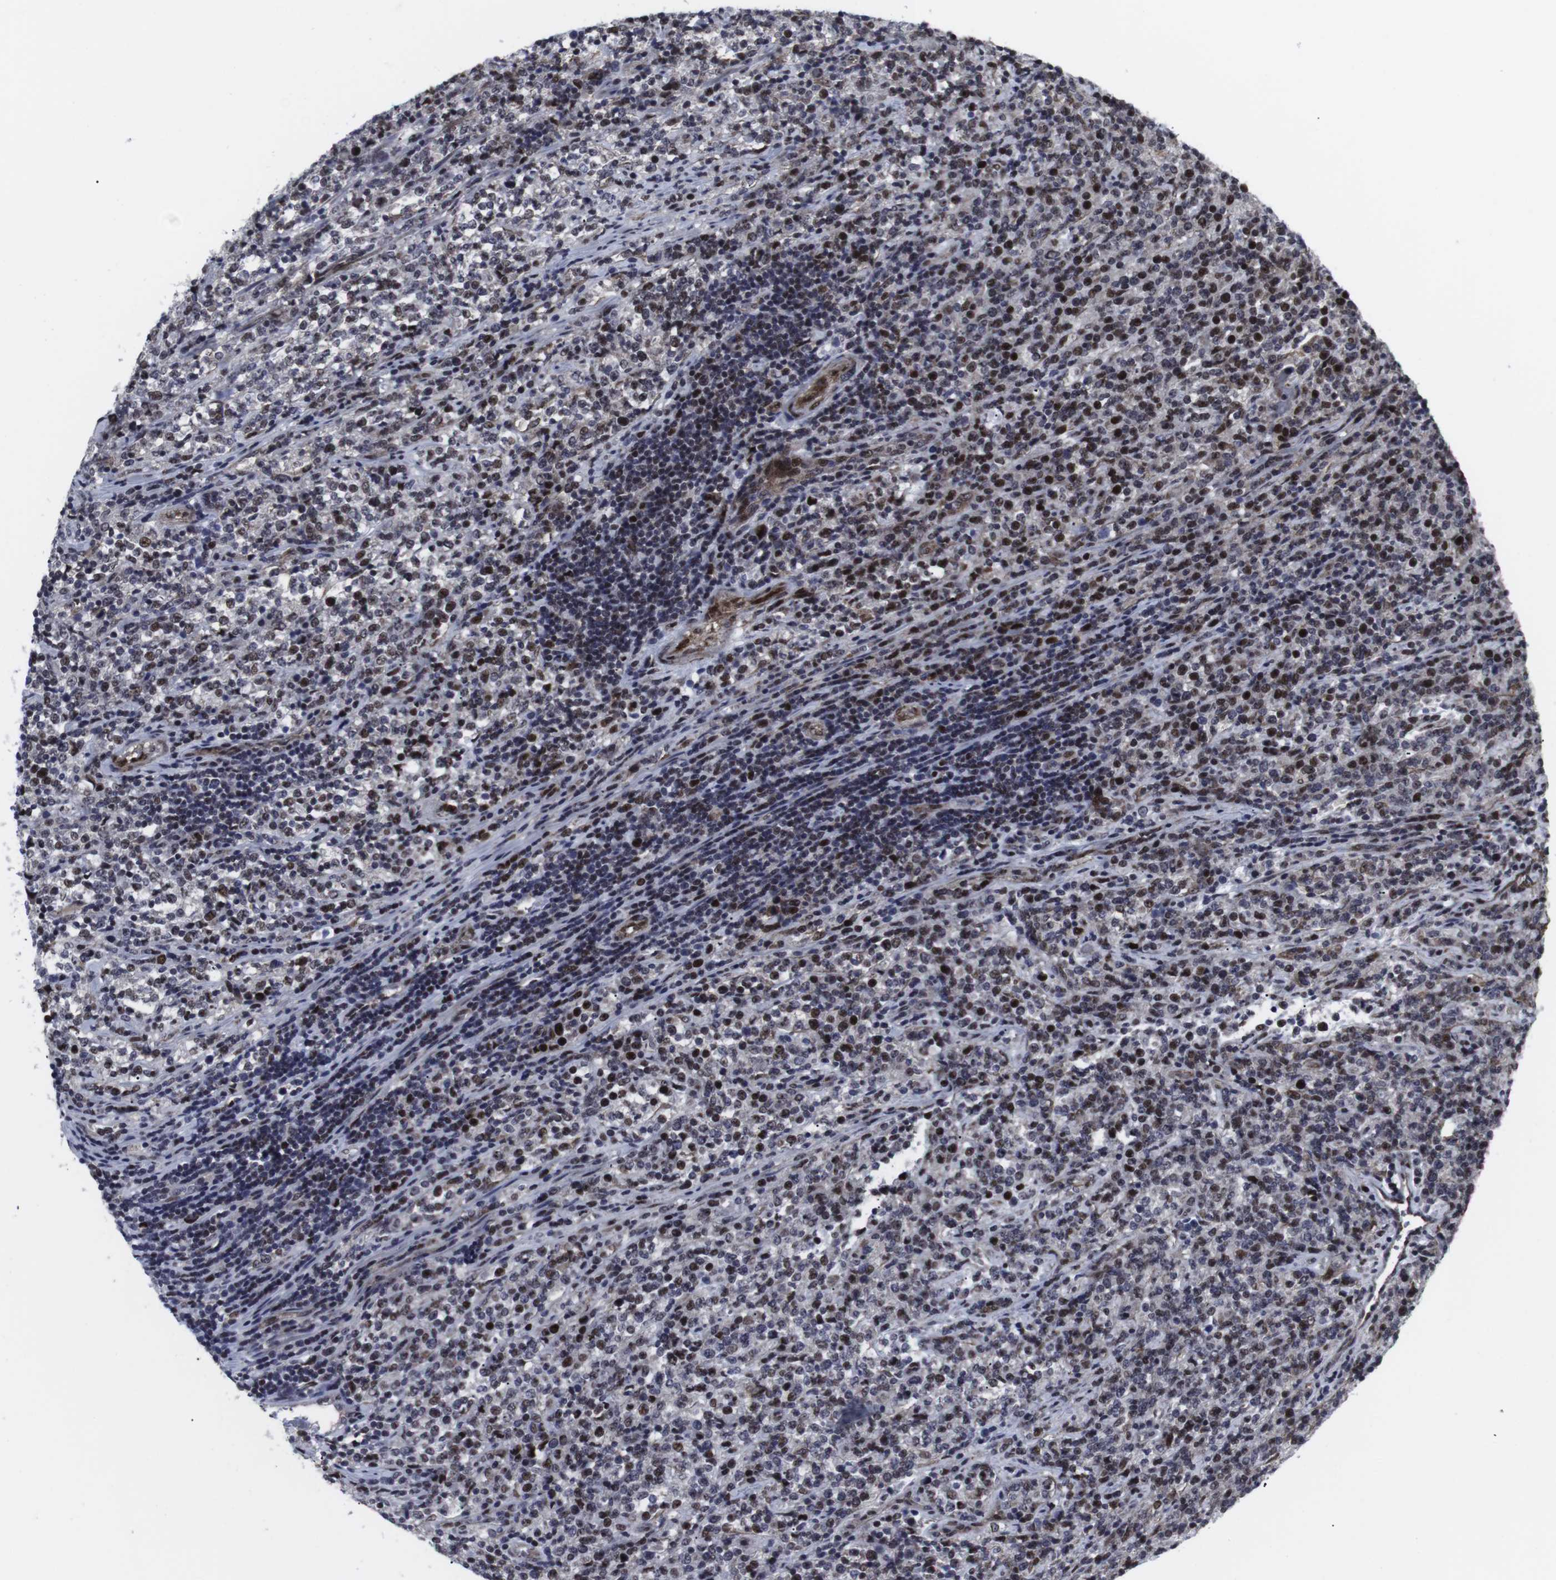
{"staining": {"intensity": "strong", "quantity": "25%-75%", "location": "nuclear"}, "tissue": "lymphoma", "cell_type": "Tumor cells", "image_type": "cancer", "snomed": [{"axis": "morphology", "description": "Malignant lymphoma, non-Hodgkin's type, High grade"}, {"axis": "topography", "description": "Soft tissue"}], "caption": "This micrograph exhibits immunohistochemistry staining of human malignant lymphoma, non-Hodgkin's type (high-grade), with high strong nuclear positivity in approximately 25%-75% of tumor cells.", "gene": "MLH1", "patient": {"sex": "male", "age": 18}}